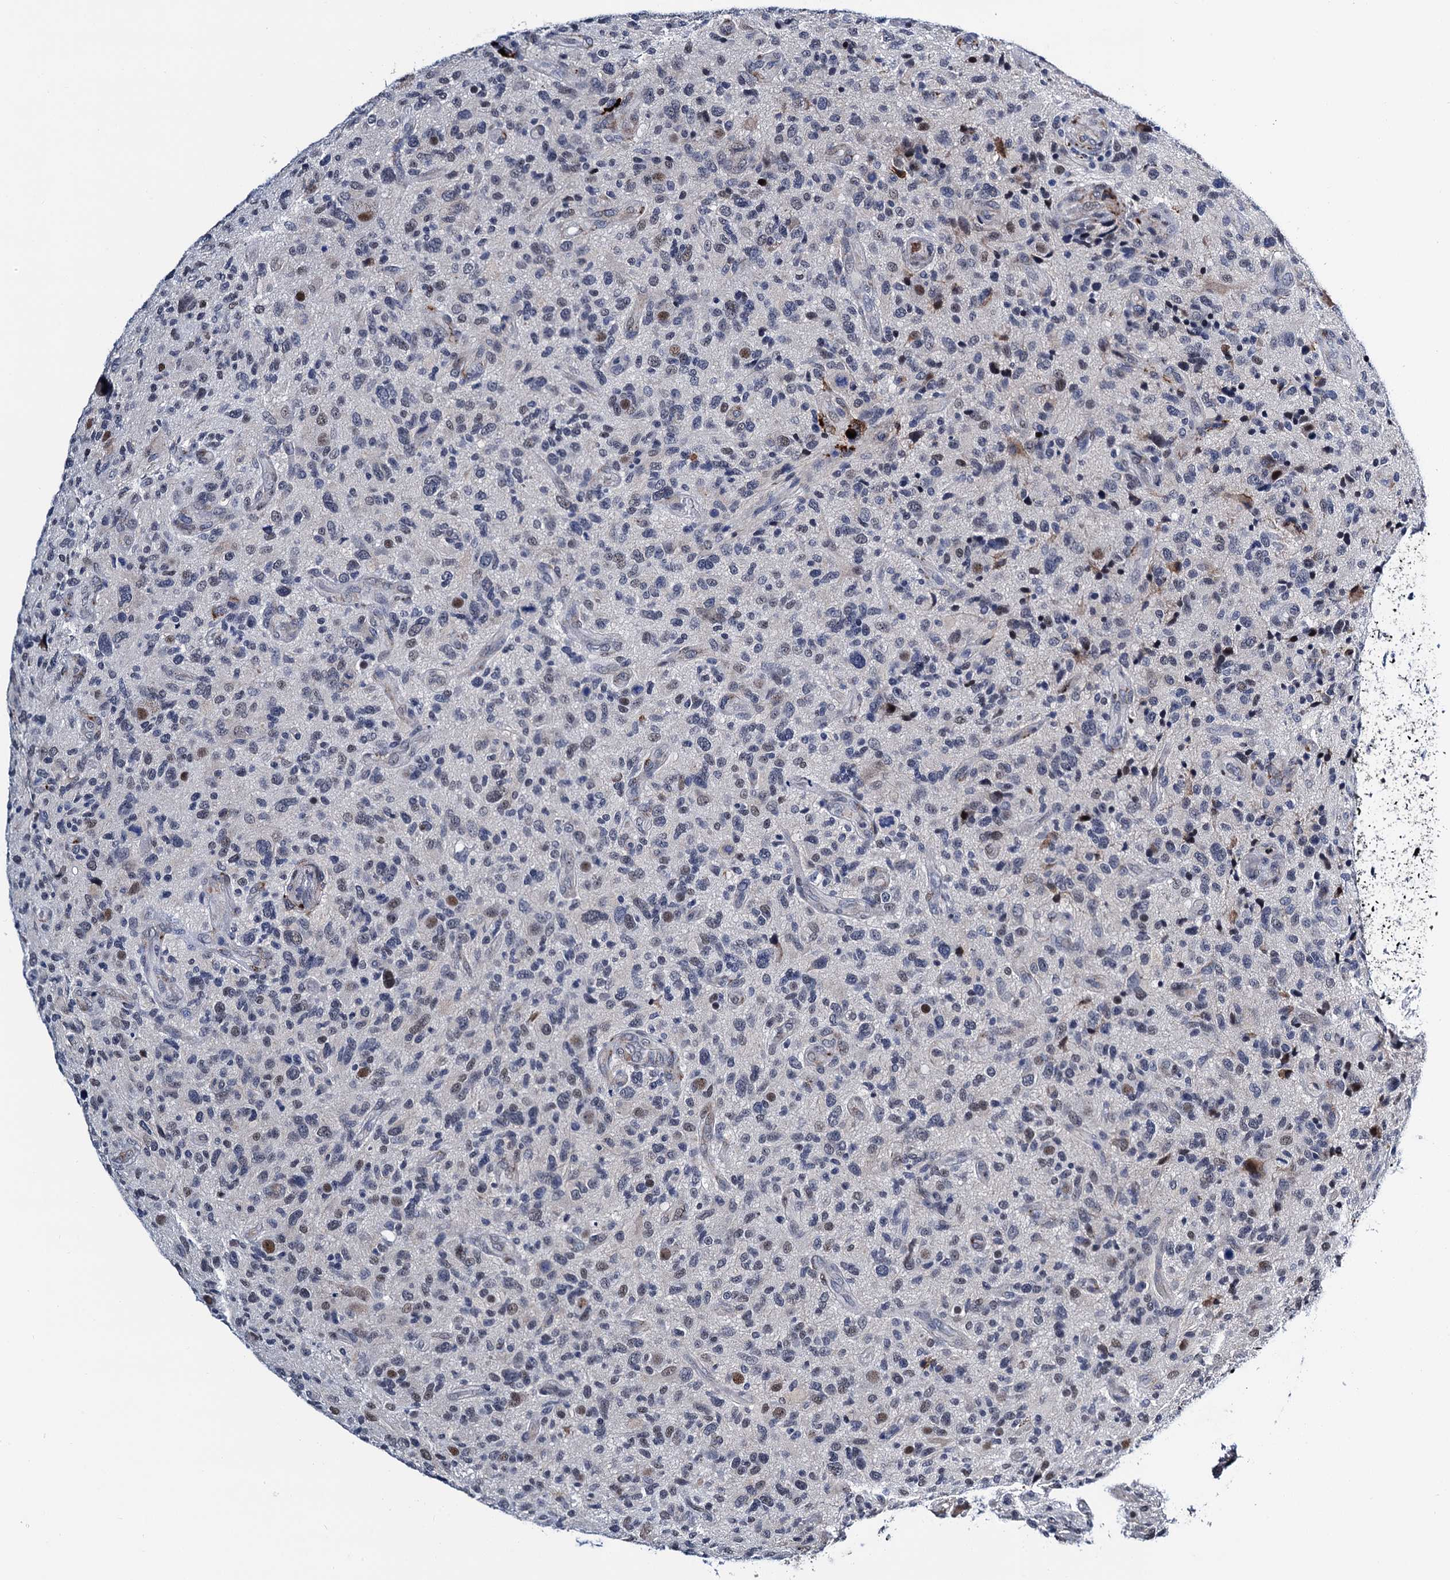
{"staining": {"intensity": "moderate", "quantity": "<25%", "location": "nuclear"}, "tissue": "glioma", "cell_type": "Tumor cells", "image_type": "cancer", "snomed": [{"axis": "morphology", "description": "Glioma, malignant, High grade"}, {"axis": "topography", "description": "Brain"}], "caption": "Moderate nuclear positivity for a protein is identified in approximately <25% of tumor cells of high-grade glioma (malignant) using immunohistochemistry (IHC).", "gene": "SLC7A10", "patient": {"sex": "male", "age": 47}}